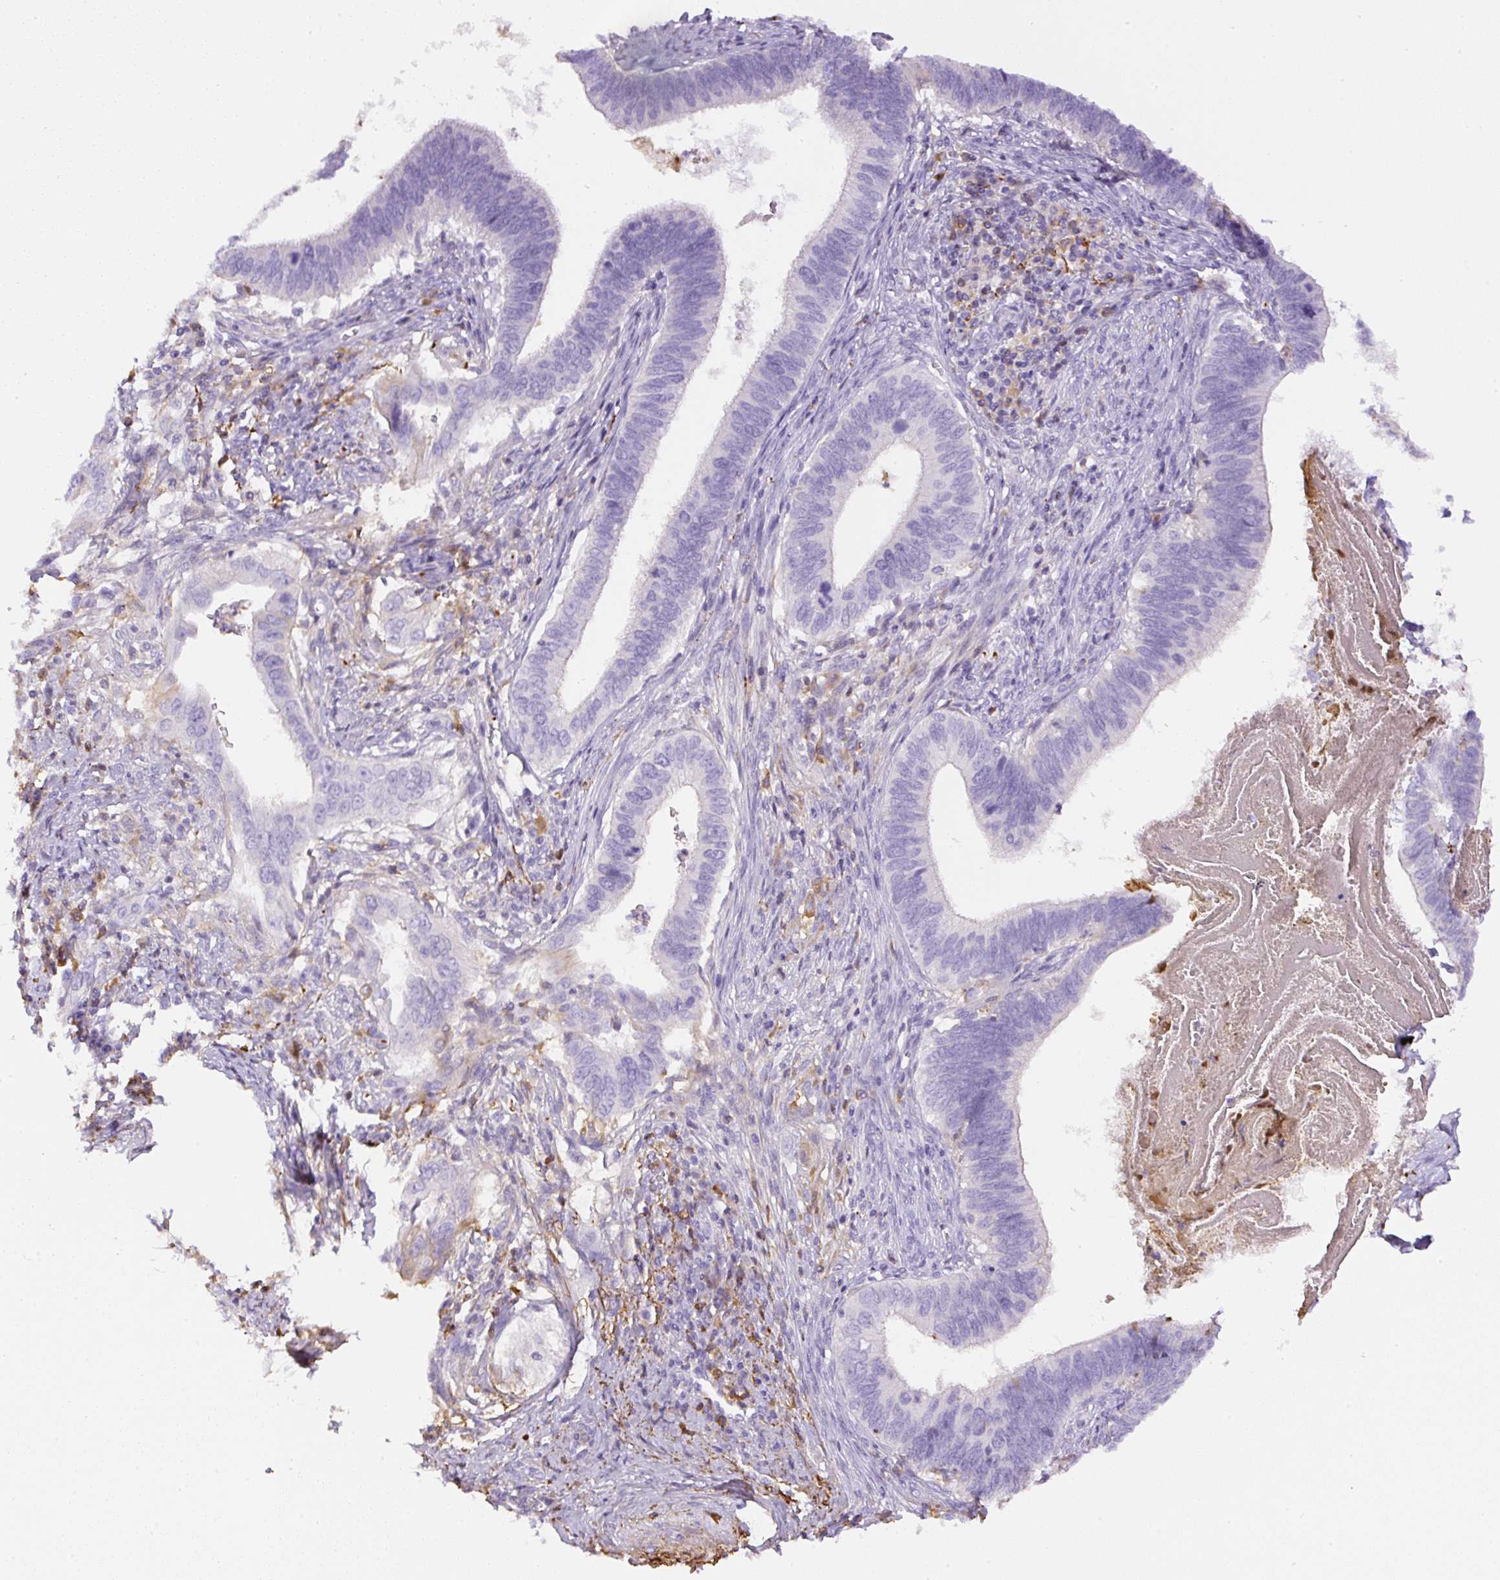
{"staining": {"intensity": "negative", "quantity": "none", "location": "none"}, "tissue": "cervical cancer", "cell_type": "Tumor cells", "image_type": "cancer", "snomed": [{"axis": "morphology", "description": "Adenocarcinoma, NOS"}, {"axis": "topography", "description": "Cervix"}], "caption": "Micrograph shows no significant protein expression in tumor cells of cervical cancer.", "gene": "APCS", "patient": {"sex": "female", "age": 42}}